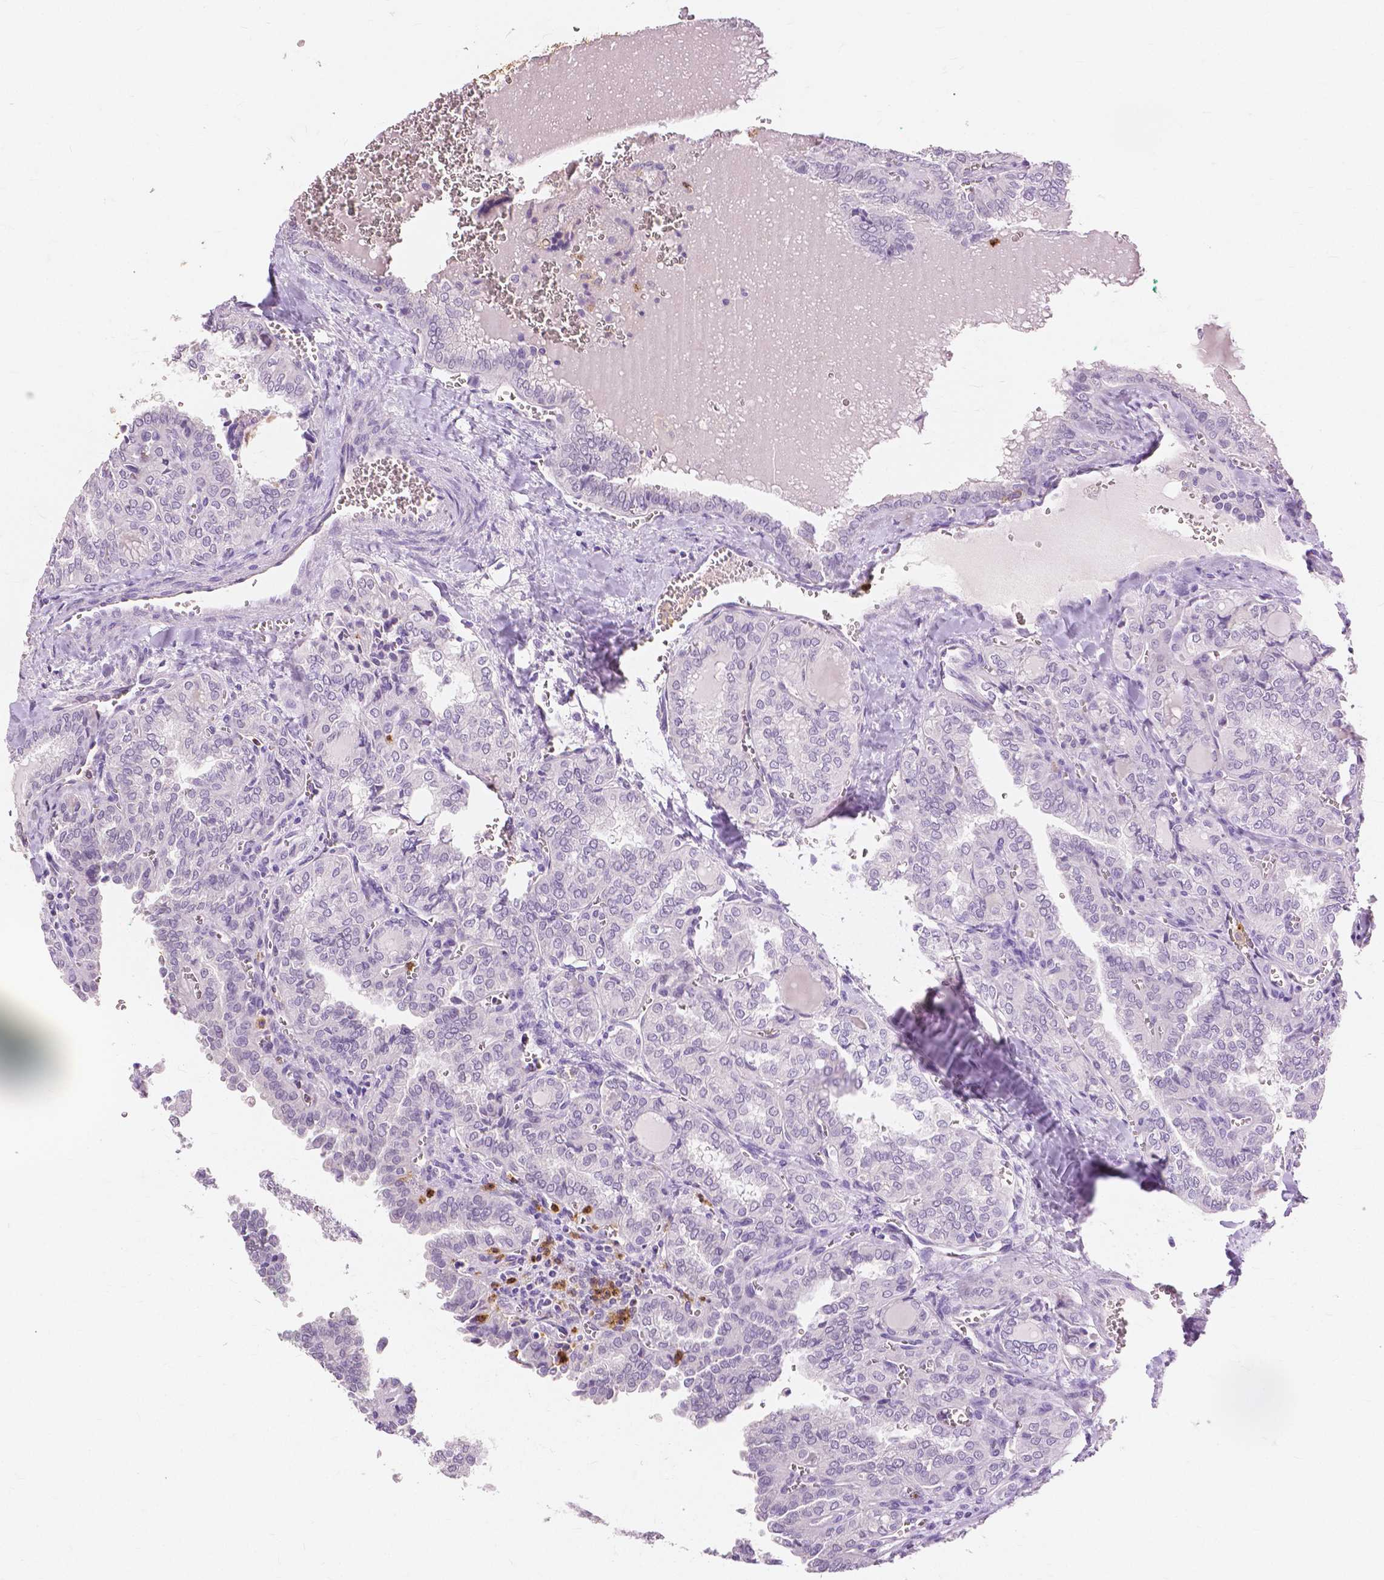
{"staining": {"intensity": "negative", "quantity": "none", "location": "none"}, "tissue": "thyroid cancer", "cell_type": "Tumor cells", "image_type": "cancer", "snomed": [{"axis": "morphology", "description": "Papillary adenocarcinoma, NOS"}, {"axis": "topography", "description": "Thyroid gland"}], "caption": "High magnification brightfield microscopy of thyroid cancer stained with DAB (brown) and counterstained with hematoxylin (blue): tumor cells show no significant positivity.", "gene": "CXCR2", "patient": {"sex": "female", "age": 41}}